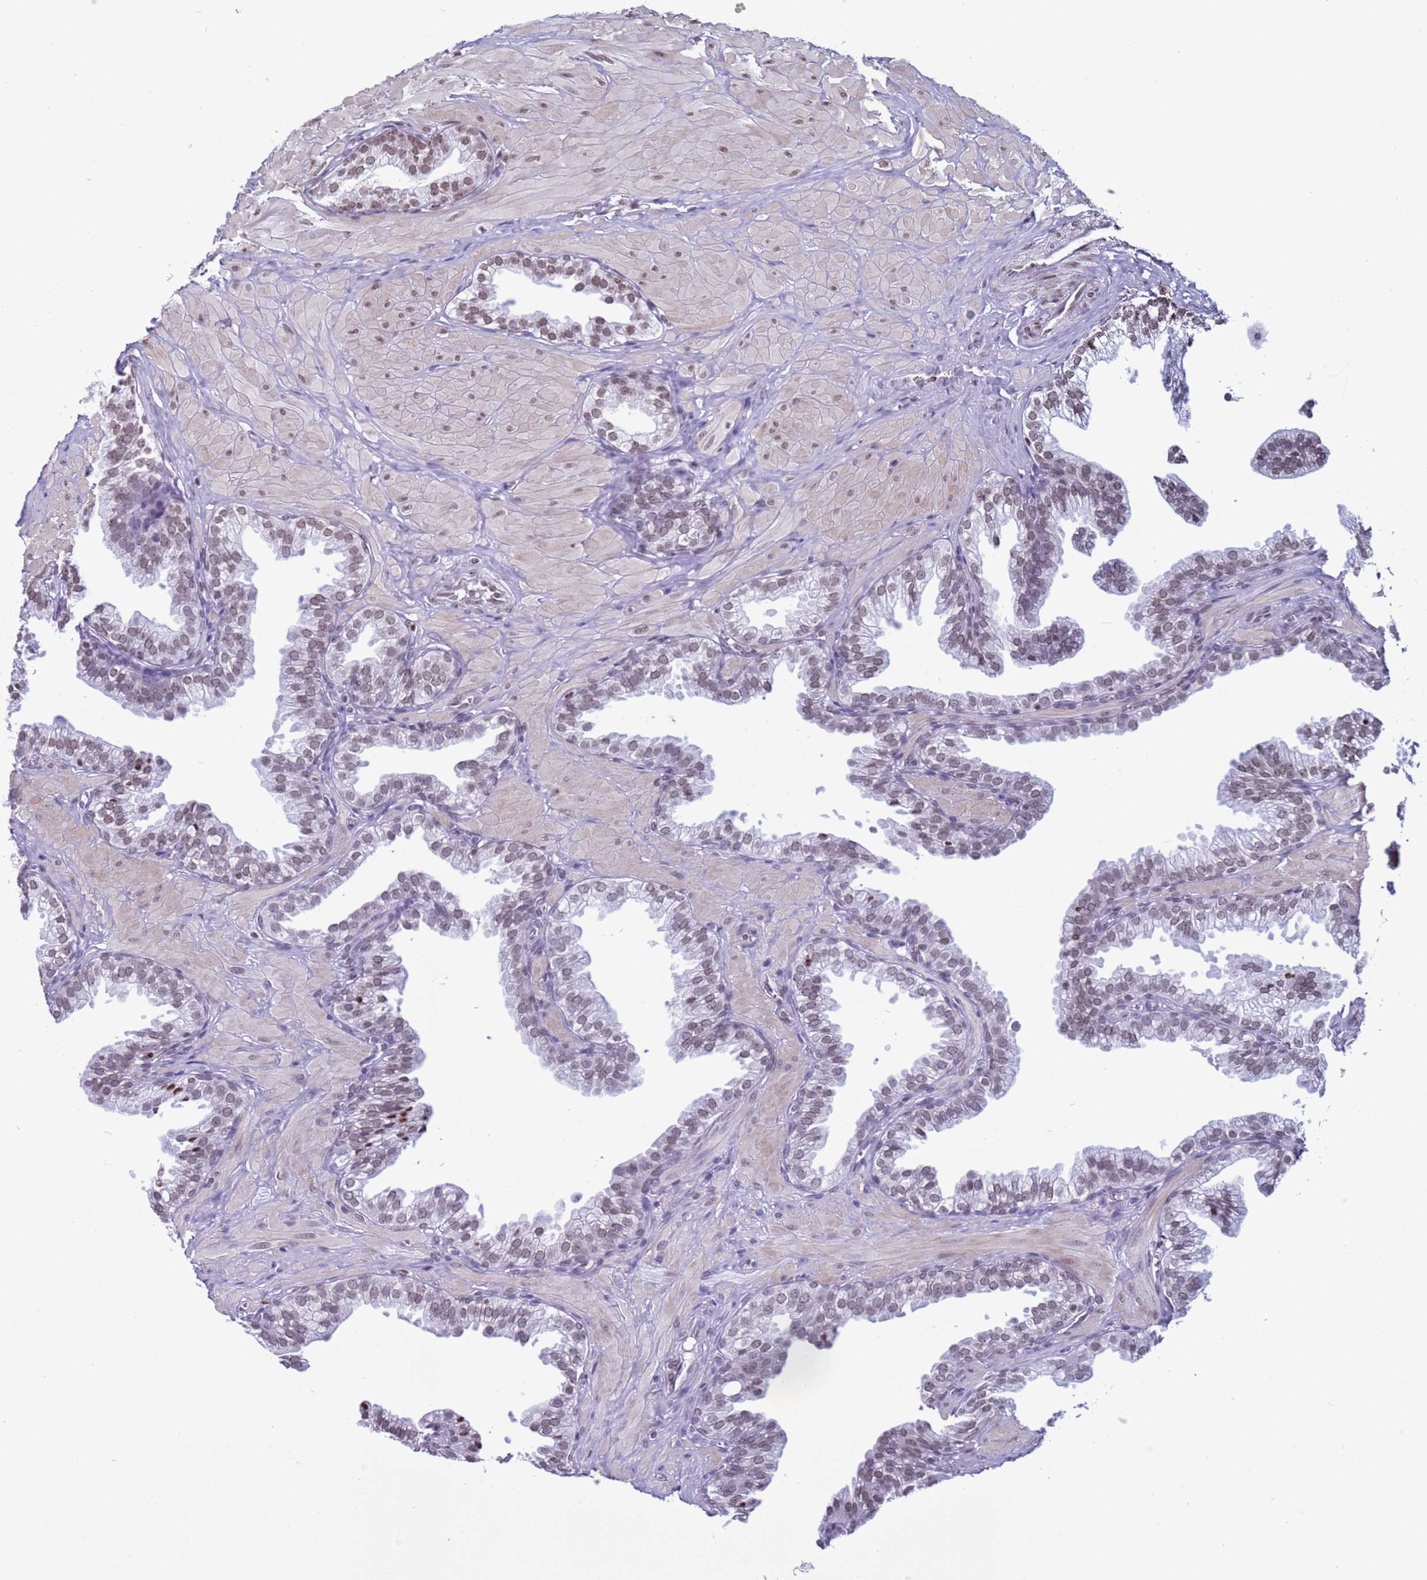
{"staining": {"intensity": "weak", "quantity": ">75%", "location": "nuclear"}, "tissue": "prostate", "cell_type": "Glandular cells", "image_type": "normal", "snomed": [{"axis": "morphology", "description": "Normal tissue, NOS"}, {"axis": "topography", "description": "Prostate"}, {"axis": "topography", "description": "Peripheral nerve tissue"}], "caption": "DAB immunohistochemical staining of normal human prostate displays weak nuclear protein staining in approximately >75% of glandular cells. (IHC, brightfield microscopy, high magnification).", "gene": "H4C11", "patient": {"sex": "male", "age": 55}}